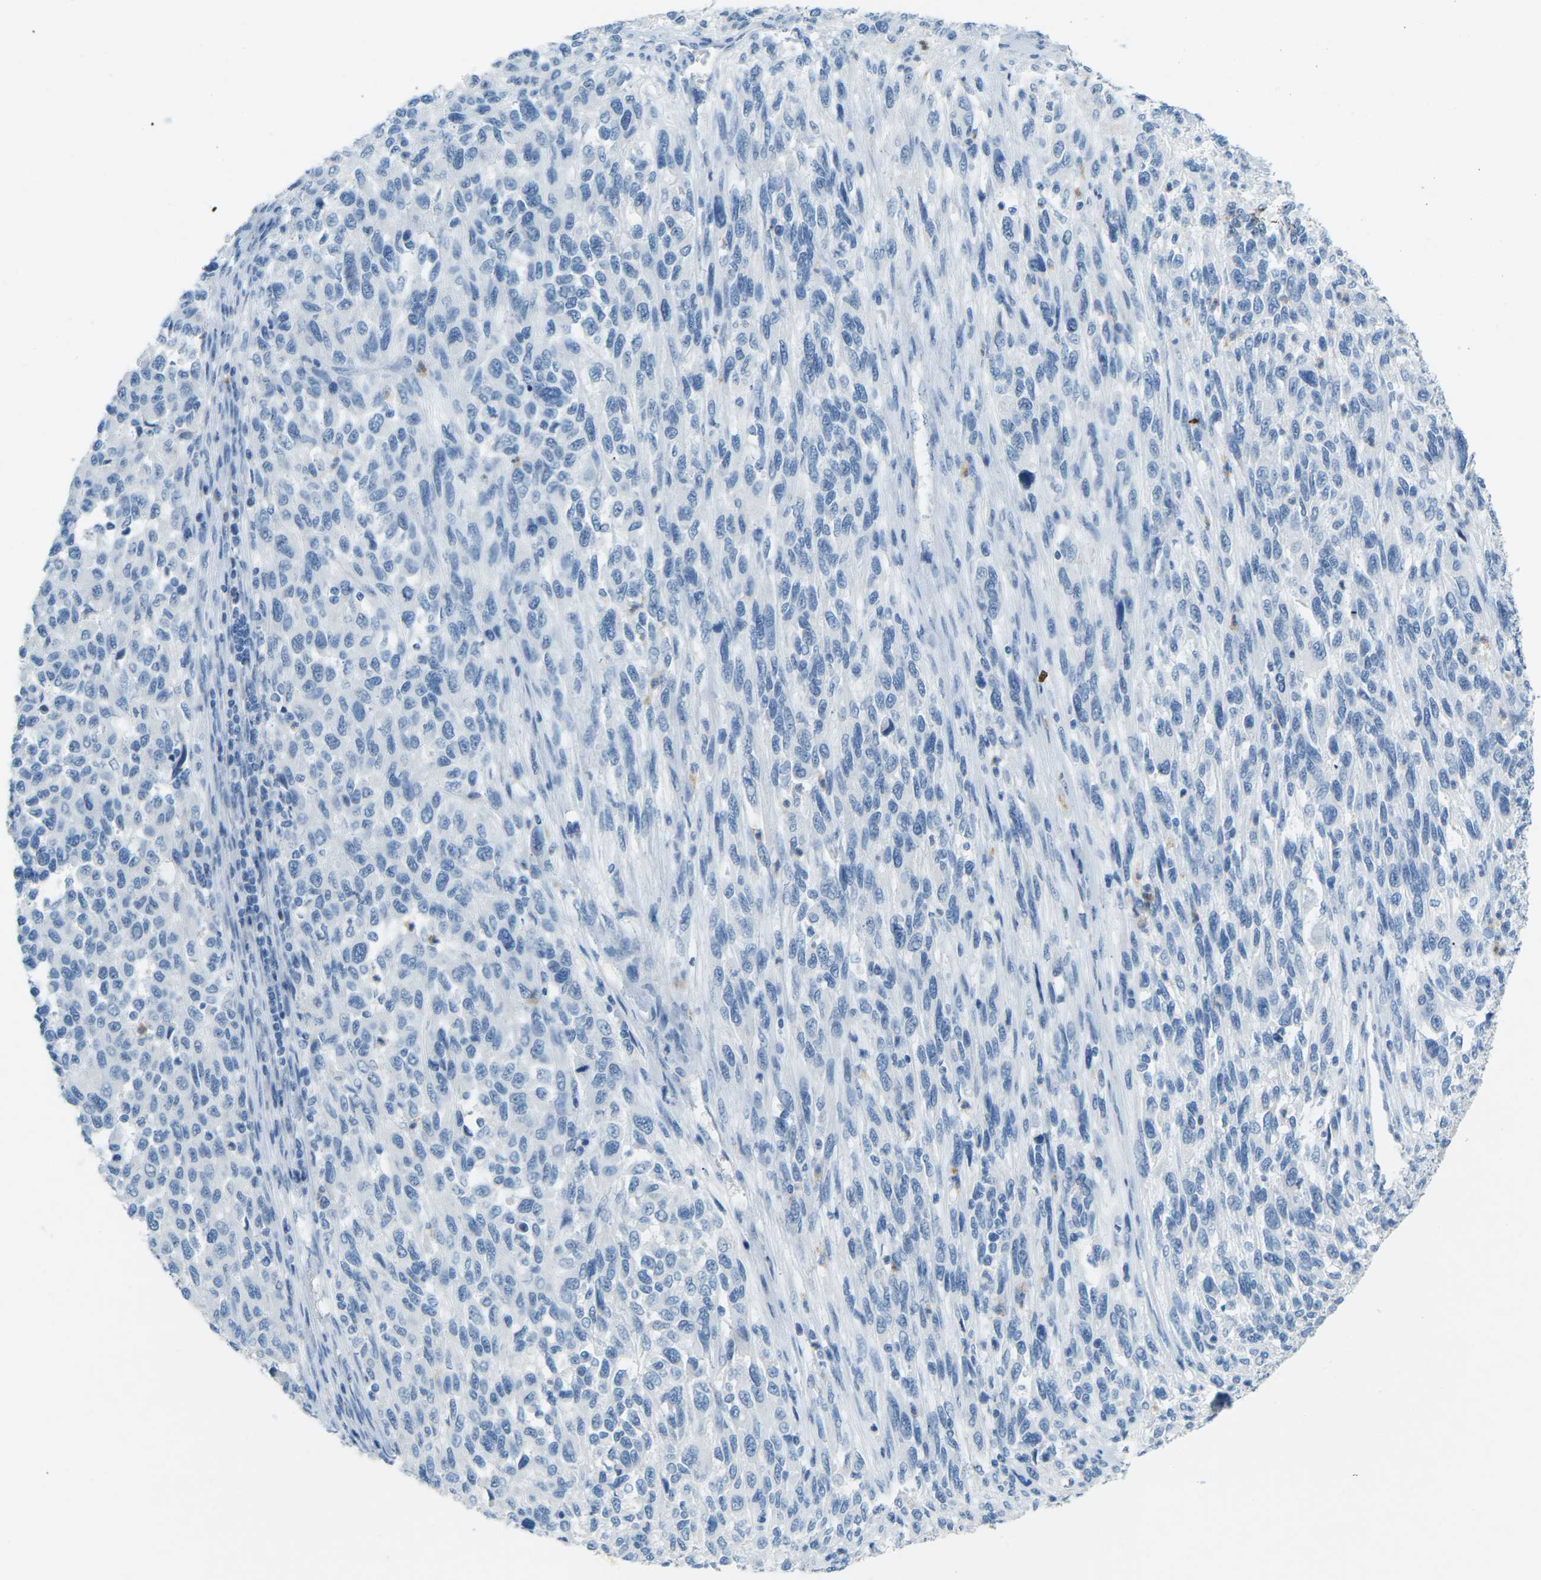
{"staining": {"intensity": "negative", "quantity": "none", "location": "none"}, "tissue": "melanoma", "cell_type": "Tumor cells", "image_type": "cancer", "snomed": [{"axis": "morphology", "description": "Malignant melanoma, Metastatic site"}, {"axis": "topography", "description": "Lymph node"}], "caption": "Immunohistochemistry (IHC) of human malignant melanoma (metastatic site) reveals no positivity in tumor cells.", "gene": "CDH16", "patient": {"sex": "male", "age": 61}}